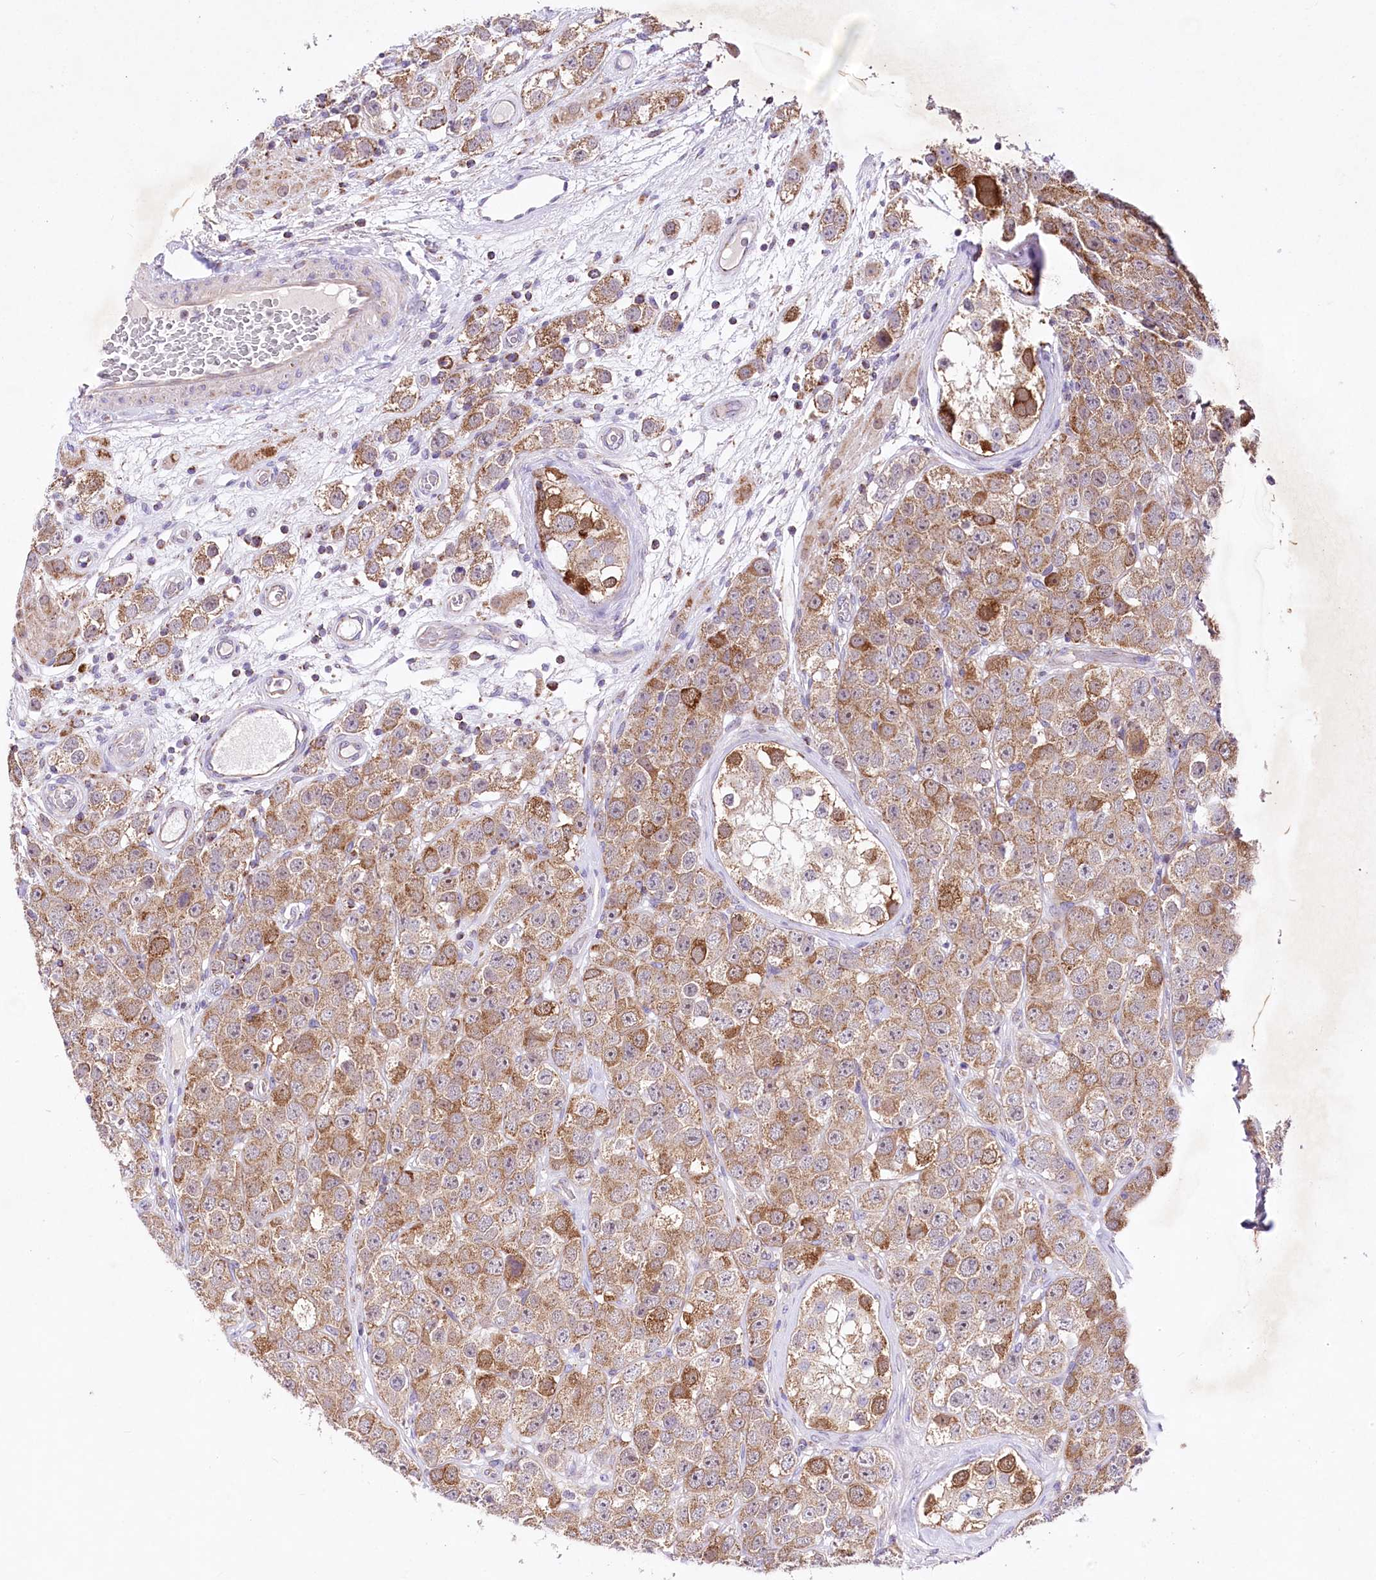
{"staining": {"intensity": "moderate", "quantity": ">75%", "location": "cytoplasmic/membranous"}, "tissue": "testis cancer", "cell_type": "Tumor cells", "image_type": "cancer", "snomed": [{"axis": "morphology", "description": "Seminoma, NOS"}, {"axis": "topography", "description": "Testis"}], "caption": "Tumor cells show moderate cytoplasmic/membranous staining in approximately >75% of cells in testis seminoma. (DAB (3,3'-diaminobenzidine) IHC with brightfield microscopy, high magnification).", "gene": "ATE1", "patient": {"sex": "male", "age": 28}}